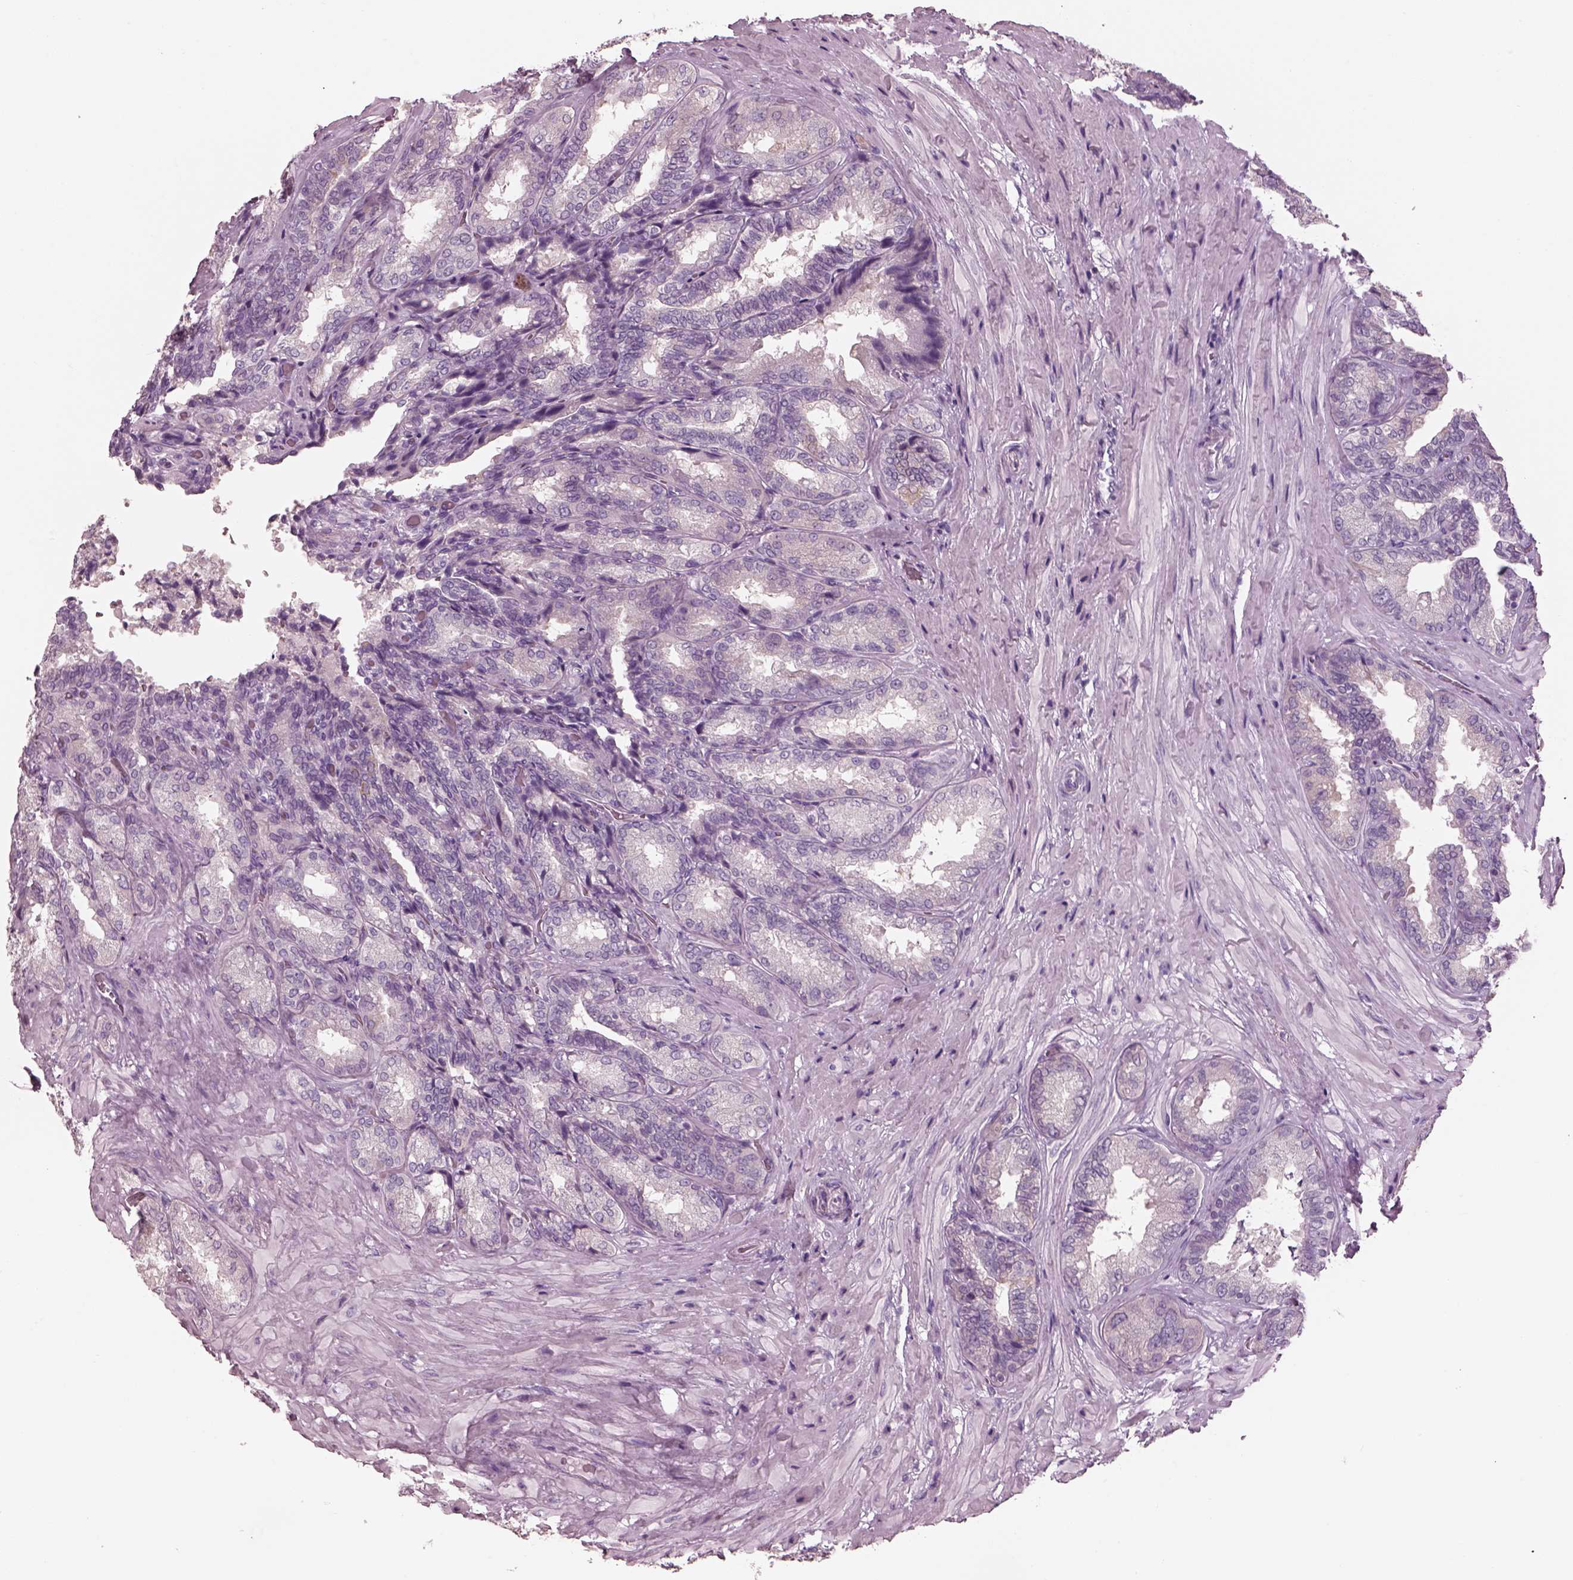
{"staining": {"intensity": "negative", "quantity": "none", "location": "none"}, "tissue": "seminal vesicle", "cell_type": "Glandular cells", "image_type": "normal", "snomed": [{"axis": "morphology", "description": "Normal tissue, NOS"}, {"axis": "topography", "description": "Seminal veicle"}], "caption": "Human seminal vesicle stained for a protein using immunohistochemistry displays no staining in glandular cells.", "gene": "SLC27A2", "patient": {"sex": "male", "age": 68}}